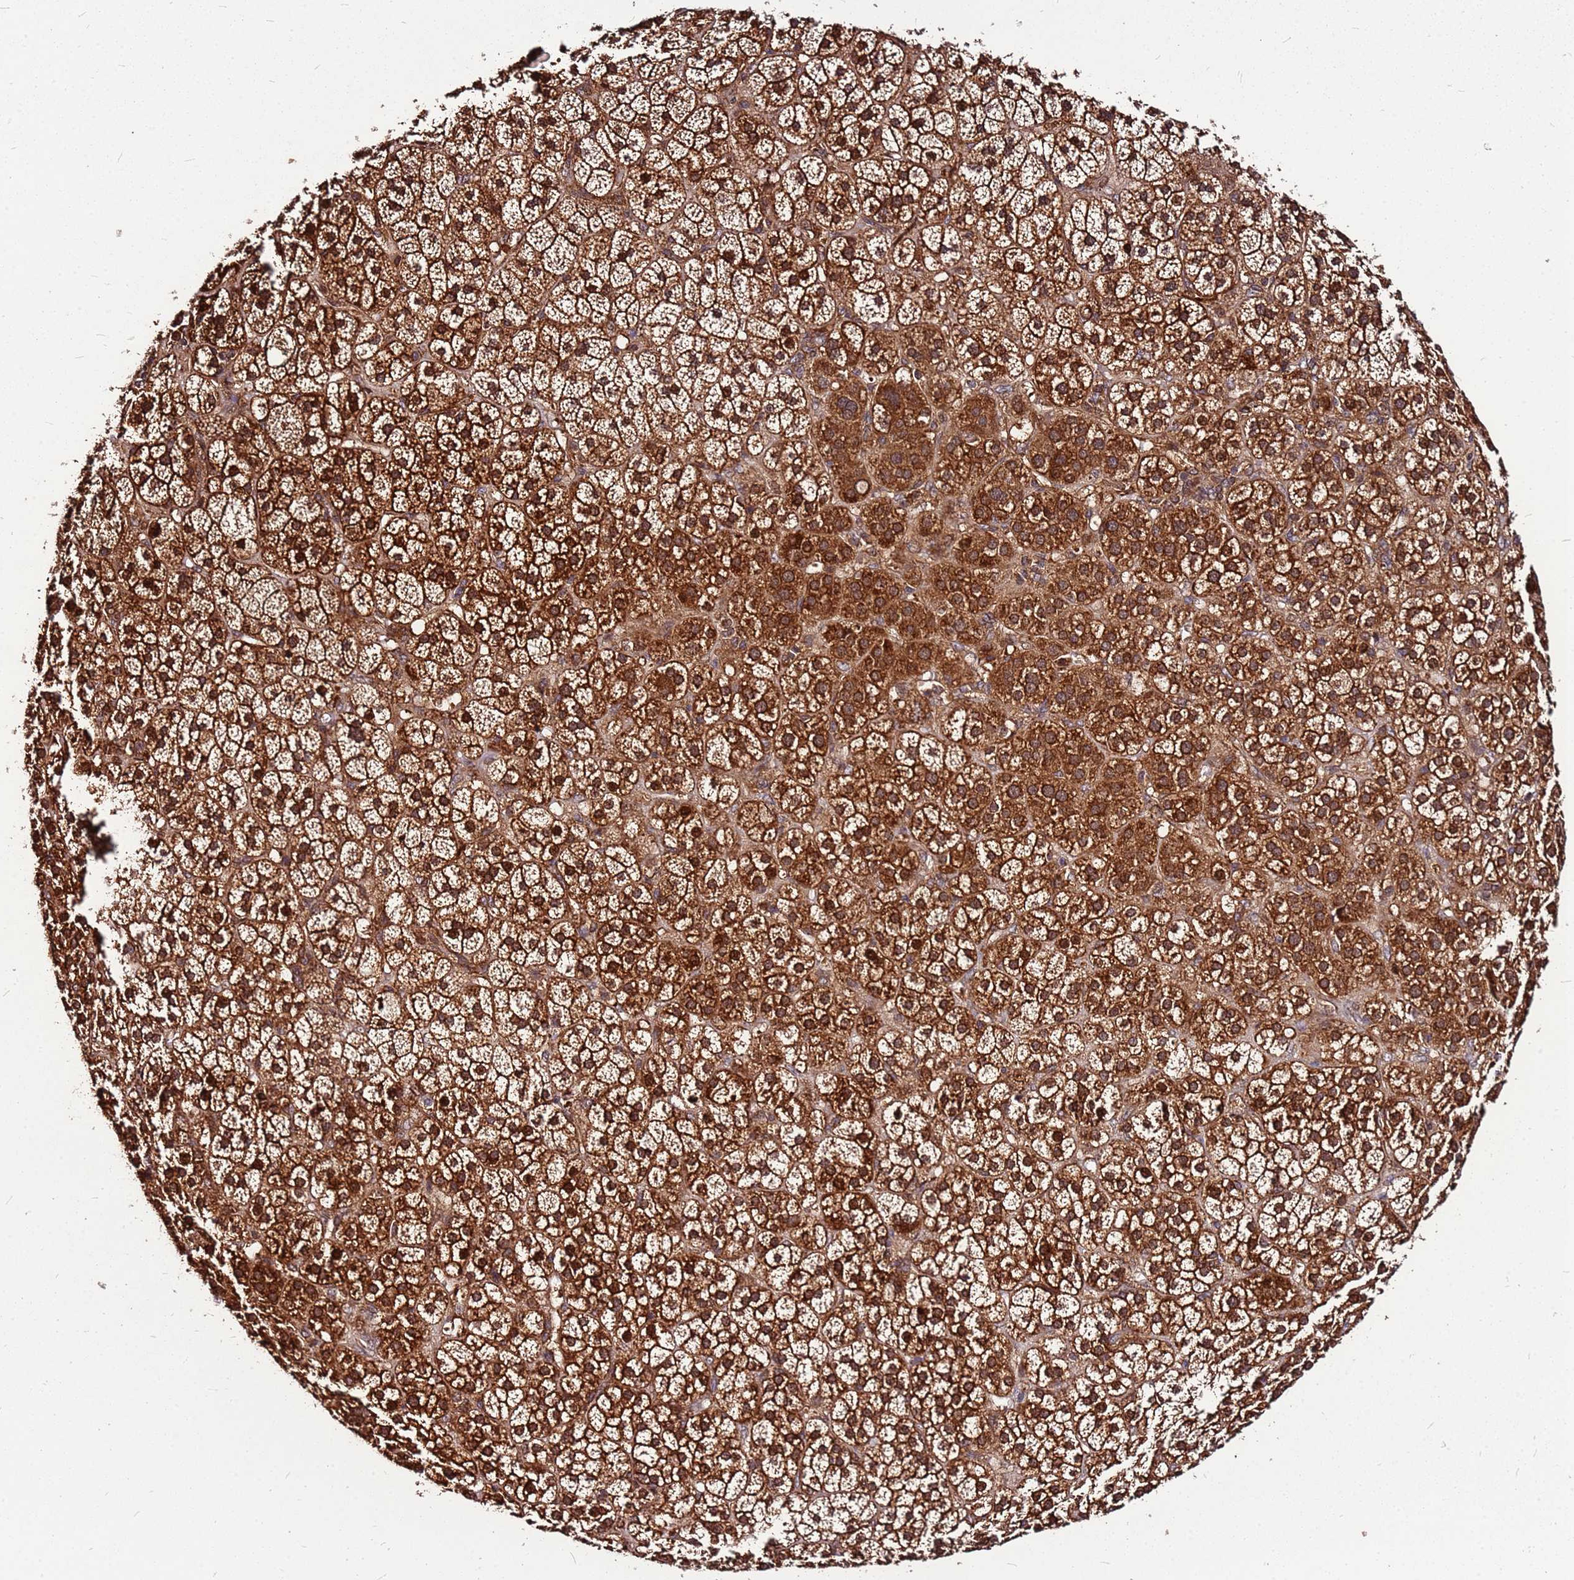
{"staining": {"intensity": "strong", "quantity": ">75%", "location": "cytoplasmic/membranous,nuclear"}, "tissue": "adrenal gland", "cell_type": "Glandular cells", "image_type": "normal", "snomed": [{"axis": "morphology", "description": "Normal tissue, NOS"}, {"axis": "topography", "description": "Adrenal gland"}], "caption": "This is a histology image of IHC staining of benign adrenal gland, which shows strong positivity in the cytoplasmic/membranous,nuclear of glandular cells.", "gene": "LYPLAL1", "patient": {"sex": "female", "age": 70}}